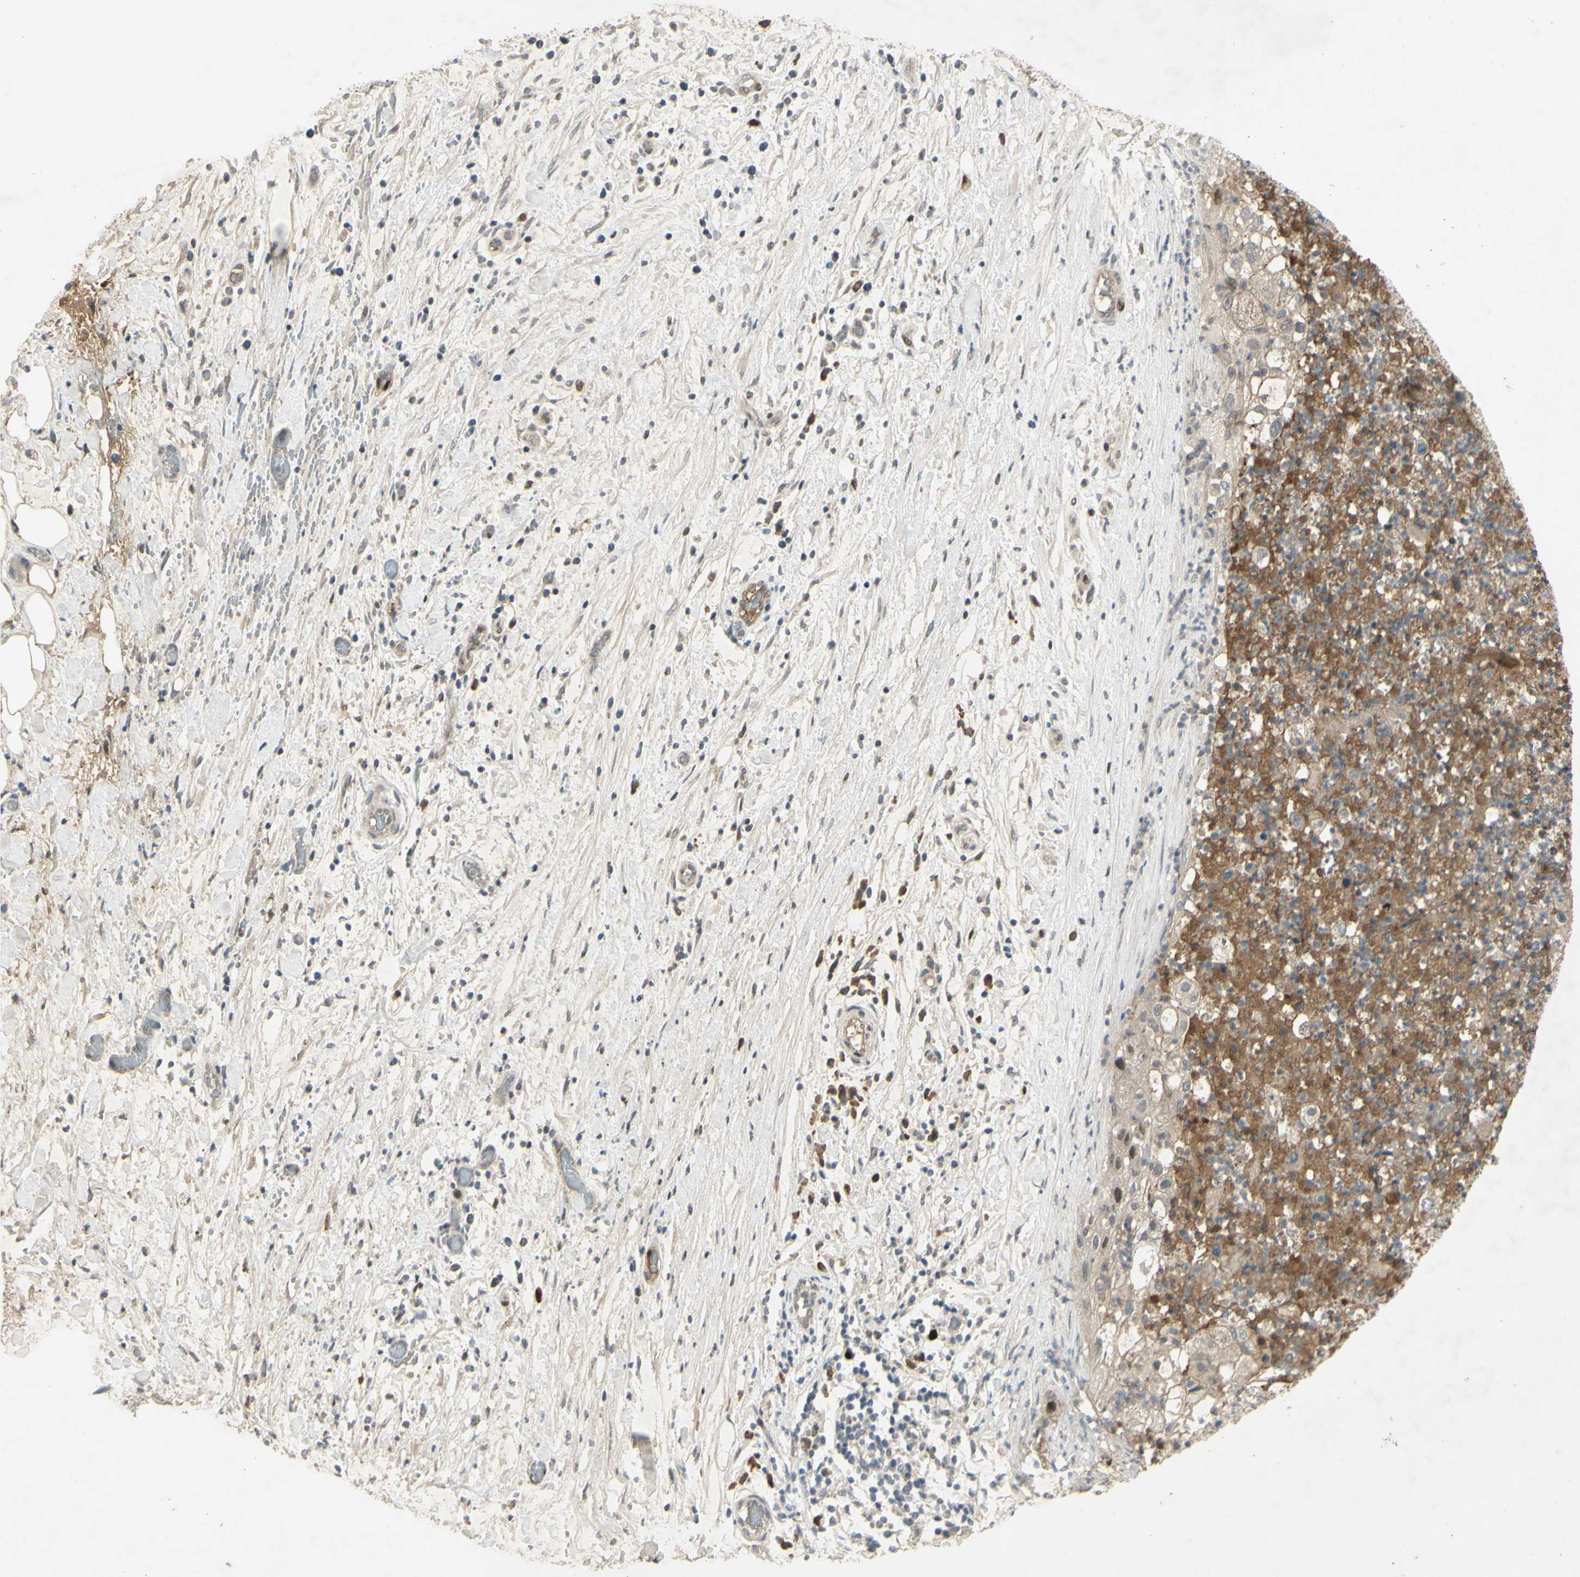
{"staining": {"intensity": "moderate", "quantity": "<25%", "location": "nuclear"}, "tissue": "lung cancer", "cell_type": "Tumor cells", "image_type": "cancer", "snomed": [{"axis": "morphology", "description": "Inflammation, NOS"}, {"axis": "morphology", "description": "Squamous cell carcinoma, NOS"}, {"axis": "topography", "description": "Lymph node"}, {"axis": "topography", "description": "Soft tissue"}, {"axis": "topography", "description": "Lung"}], "caption": "This is a photomicrograph of immunohistochemistry (IHC) staining of squamous cell carcinoma (lung), which shows moderate positivity in the nuclear of tumor cells.", "gene": "RAD18", "patient": {"sex": "male", "age": 66}}